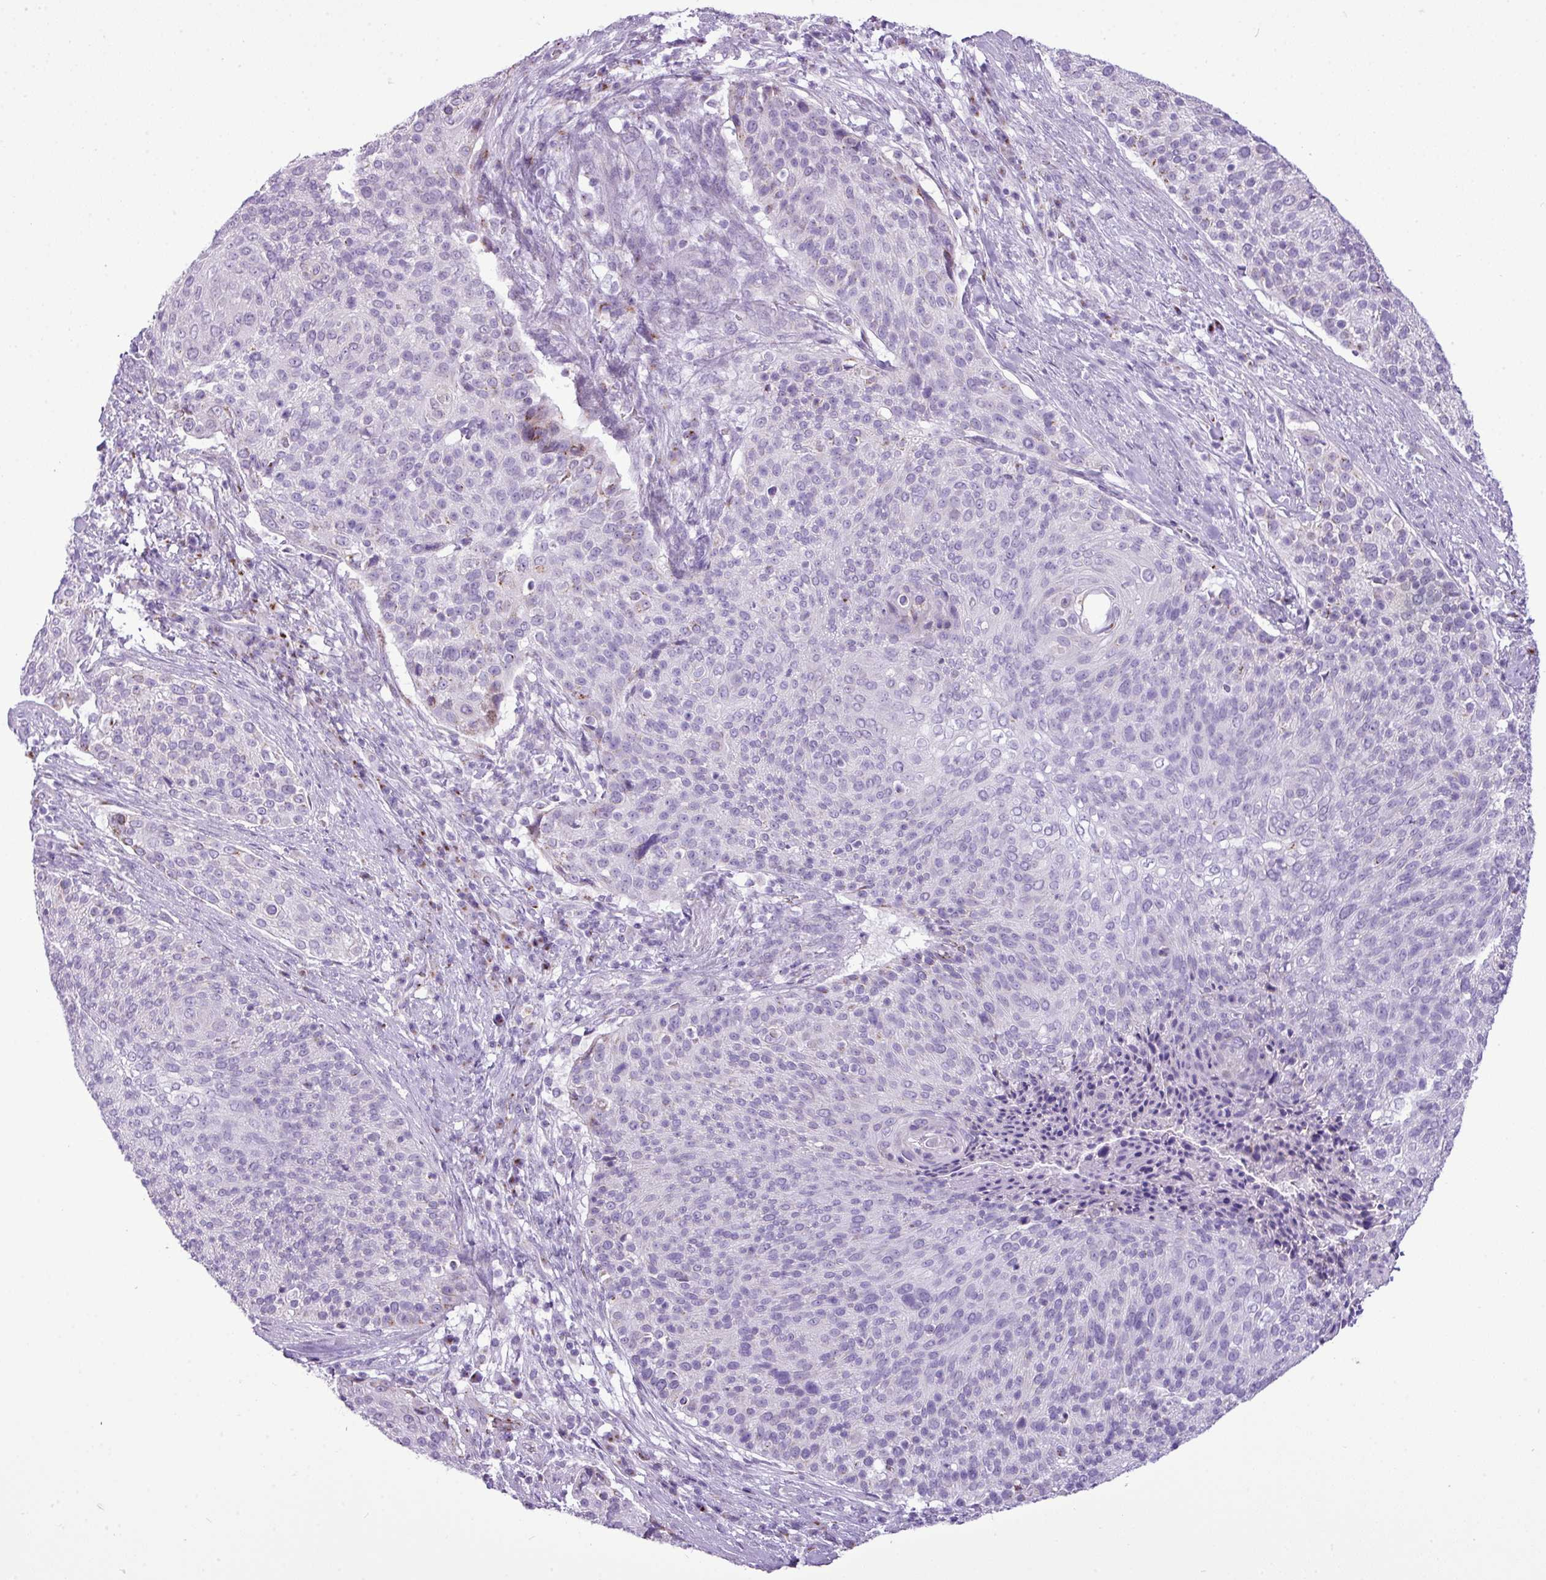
{"staining": {"intensity": "negative", "quantity": "none", "location": "none"}, "tissue": "cervical cancer", "cell_type": "Tumor cells", "image_type": "cancer", "snomed": [{"axis": "morphology", "description": "Squamous cell carcinoma, NOS"}, {"axis": "topography", "description": "Cervix"}], "caption": "The micrograph shows no staining of tumor cells in squamous cell carcinoma (cervical). (Immunohistochemistry, brightfield microscopy, high magnification).", "gene": "FAM43A", "patient": {"sex": "female", "age": 31}}